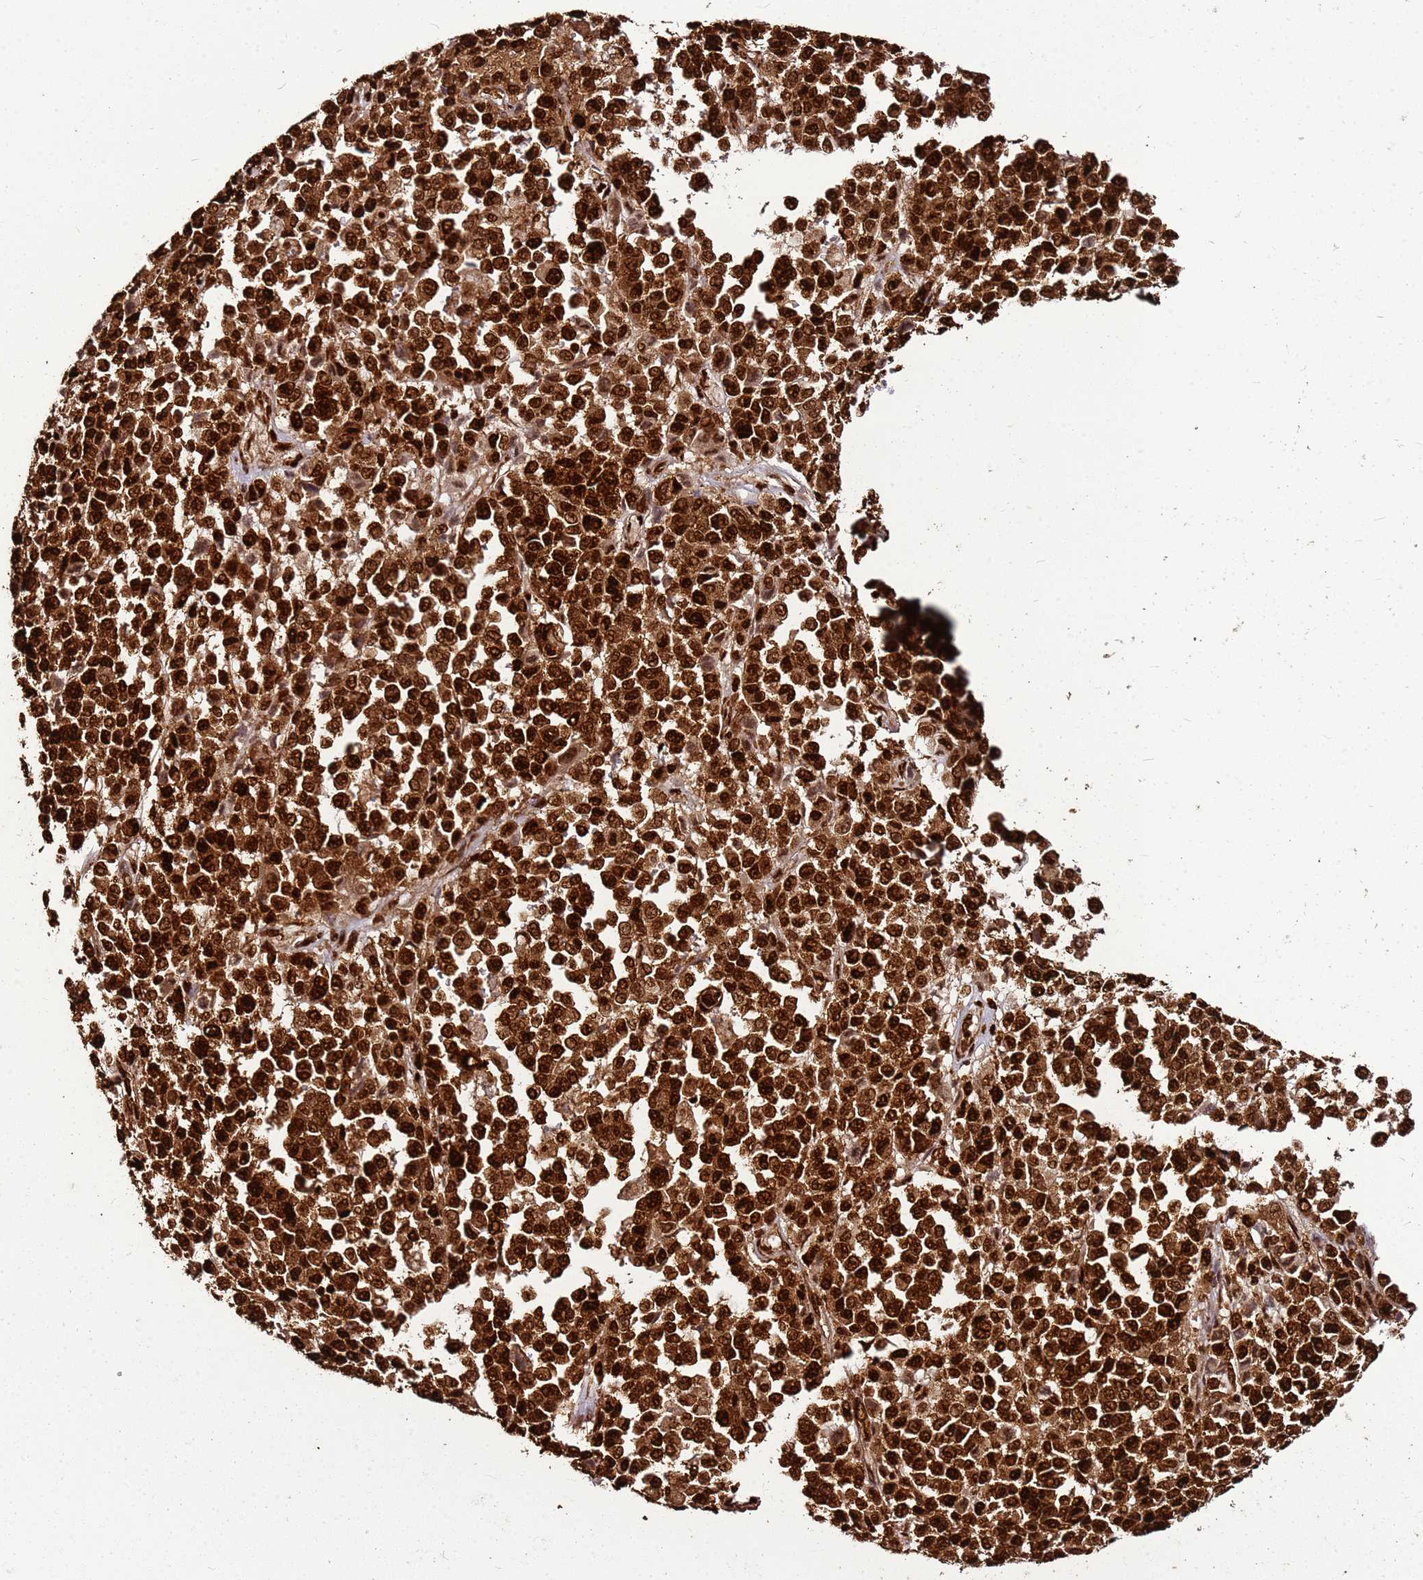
{"staining": {"intensity": "strong", "quantity": ">75%", "location": "nuclear"}, "tissue": "melanoma", "cell_type": "Tumor cells", "image_type": "cancer", "snomed": [{"axis": "morphology", "description": "Malignant melanoma, Metastatic site"}, {"axis": "topography", "description": "Pancreas"}], "caption": "The image reveals immunohistochemical staining of malignant melanoma (metastatic site). There is strong nuclear expression is present in approximately >75% of tumor cells.", "gene": "HNRNPAB", "patient": {"sex": "female", "age": 30}}